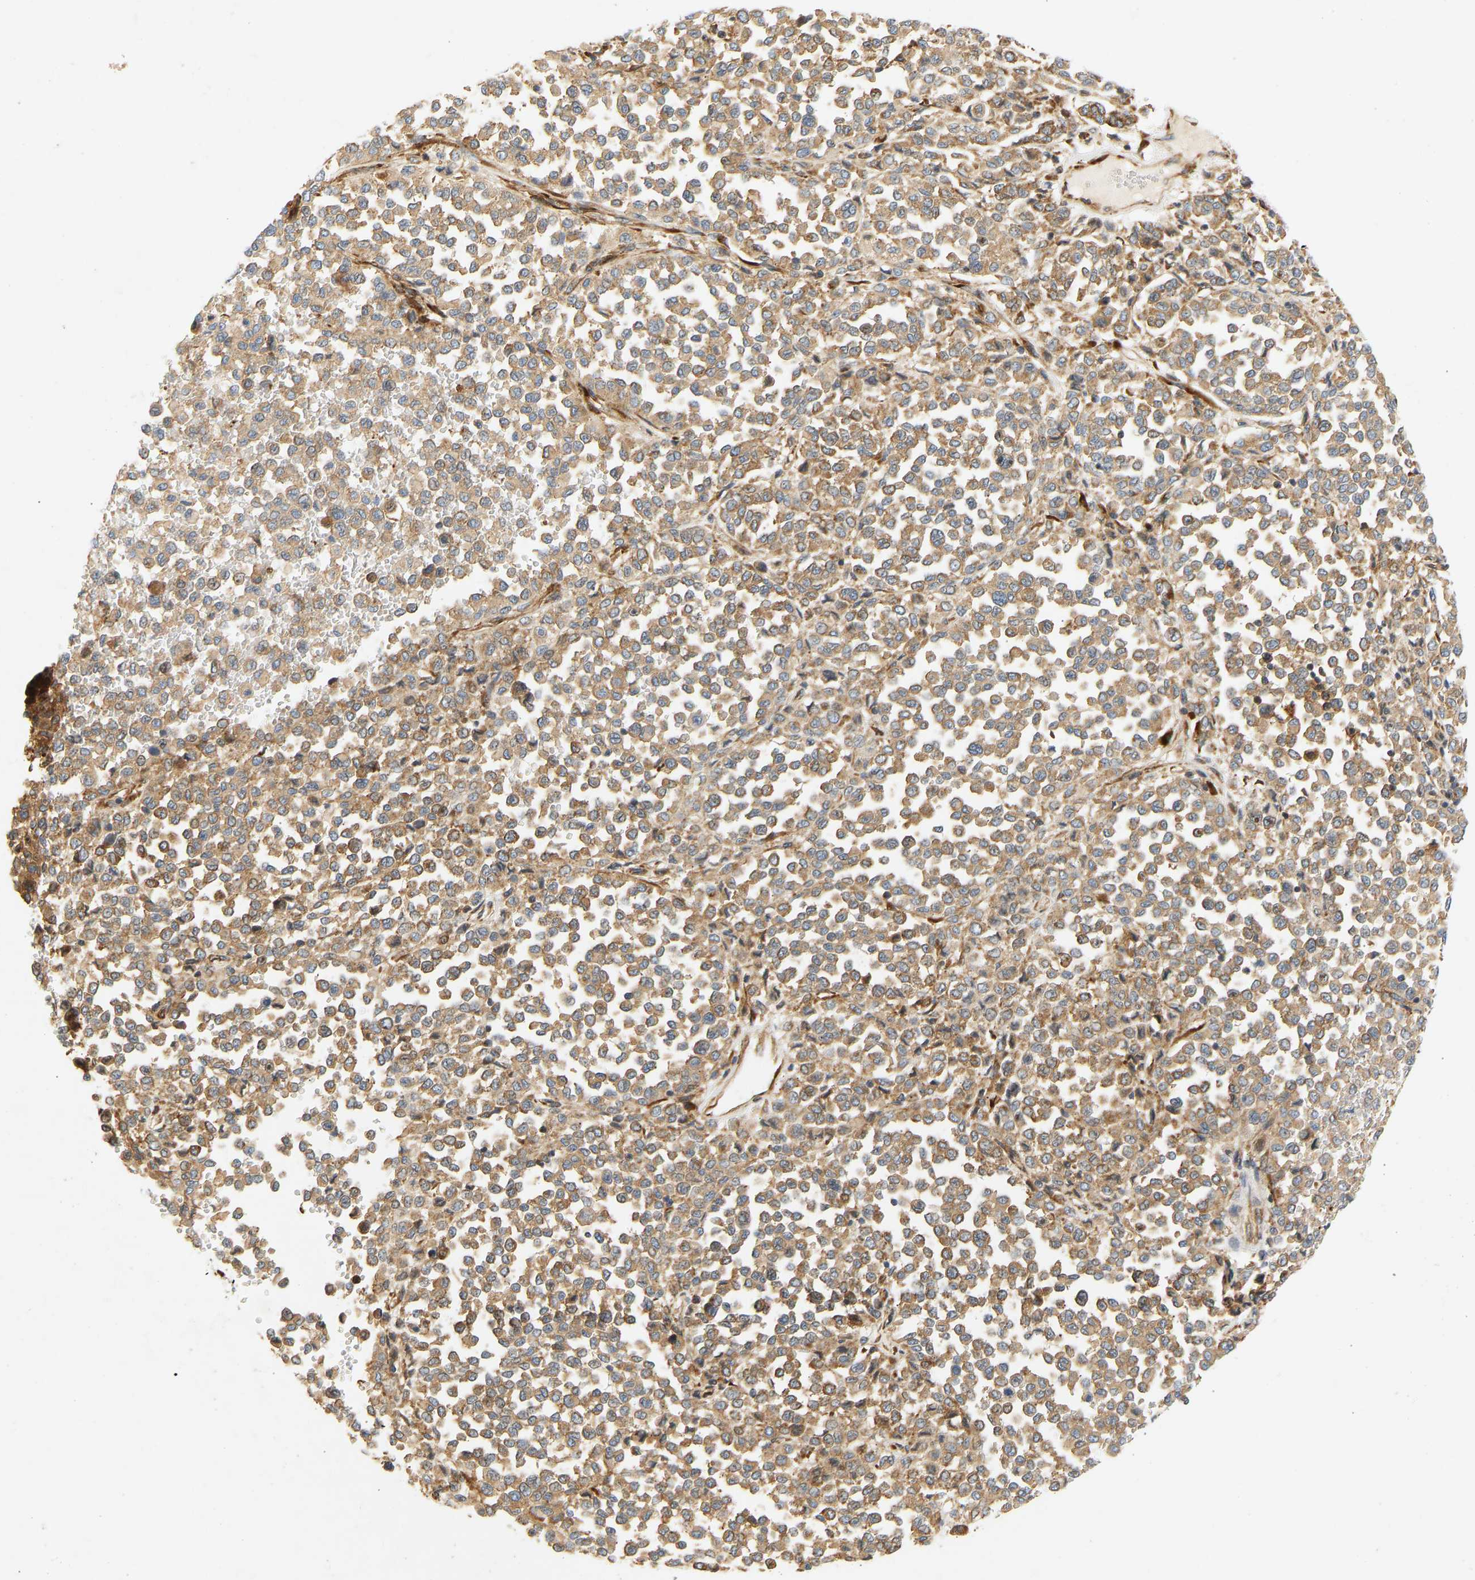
{"staining": {"intensity": "moderate", "quantity": ">75%", "location": "cytoplasmic/membranous"}, "tissue": "melanoma", "cell_type": "Tumor cells", "image_type": "cancer", "snomed": [{"axis": "morphology", "description": "Malignant melanoma, Metastatic site"}, {"axis": "topography", "description": "Pancreas"}], "caption": "There is medium levels of moderate cytoplasmic/membranous staining in tumor cells of melanoma, as demonstrated by immunohistochemical staining (brown color).", "gene": "RPS14", "patient": {"sex": "female", "age": 30}}